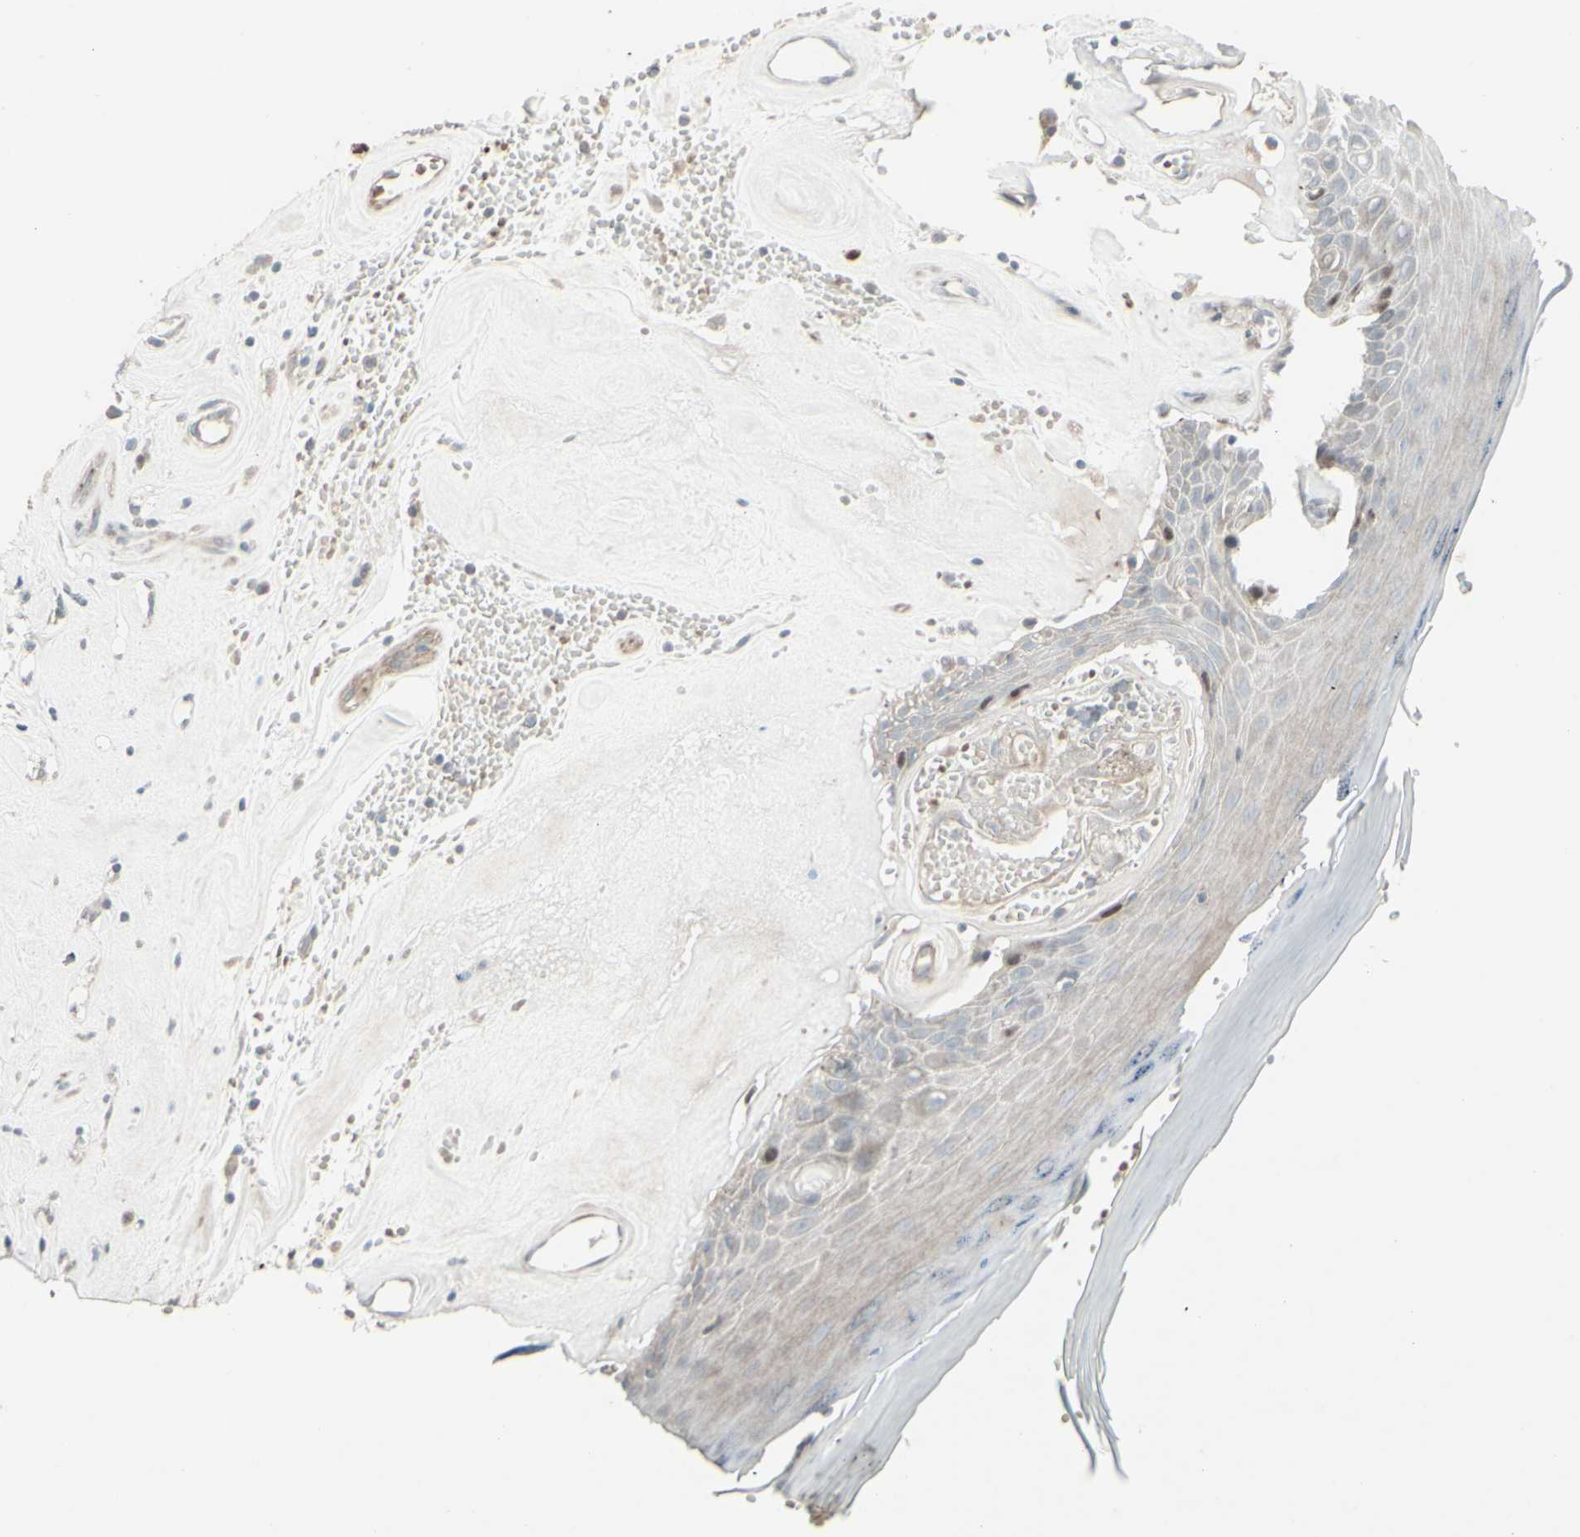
{"staining": {"intensity": "moderate", "quantity": "<25%", "location": "nuclear"}, "tissue": "skin", "cell_type": "Epidermal cells", "image_type": "normal", "snomed": [{"axis": "morphology", "description": "Normal tissue, NOS"}, {"axis": "morphology", "description": "Inflammation, NOS"}, {"axis": "topography", "description": "Vulva"}], "caption": "This histopathology image reveals immunohistochemistry (IHC) staining of benign skin, with low moderate nuclear expression in approximately <25% of epidermal cells.", "gene": "GMNN", "patient": {"sex": "female", "age": 84}}